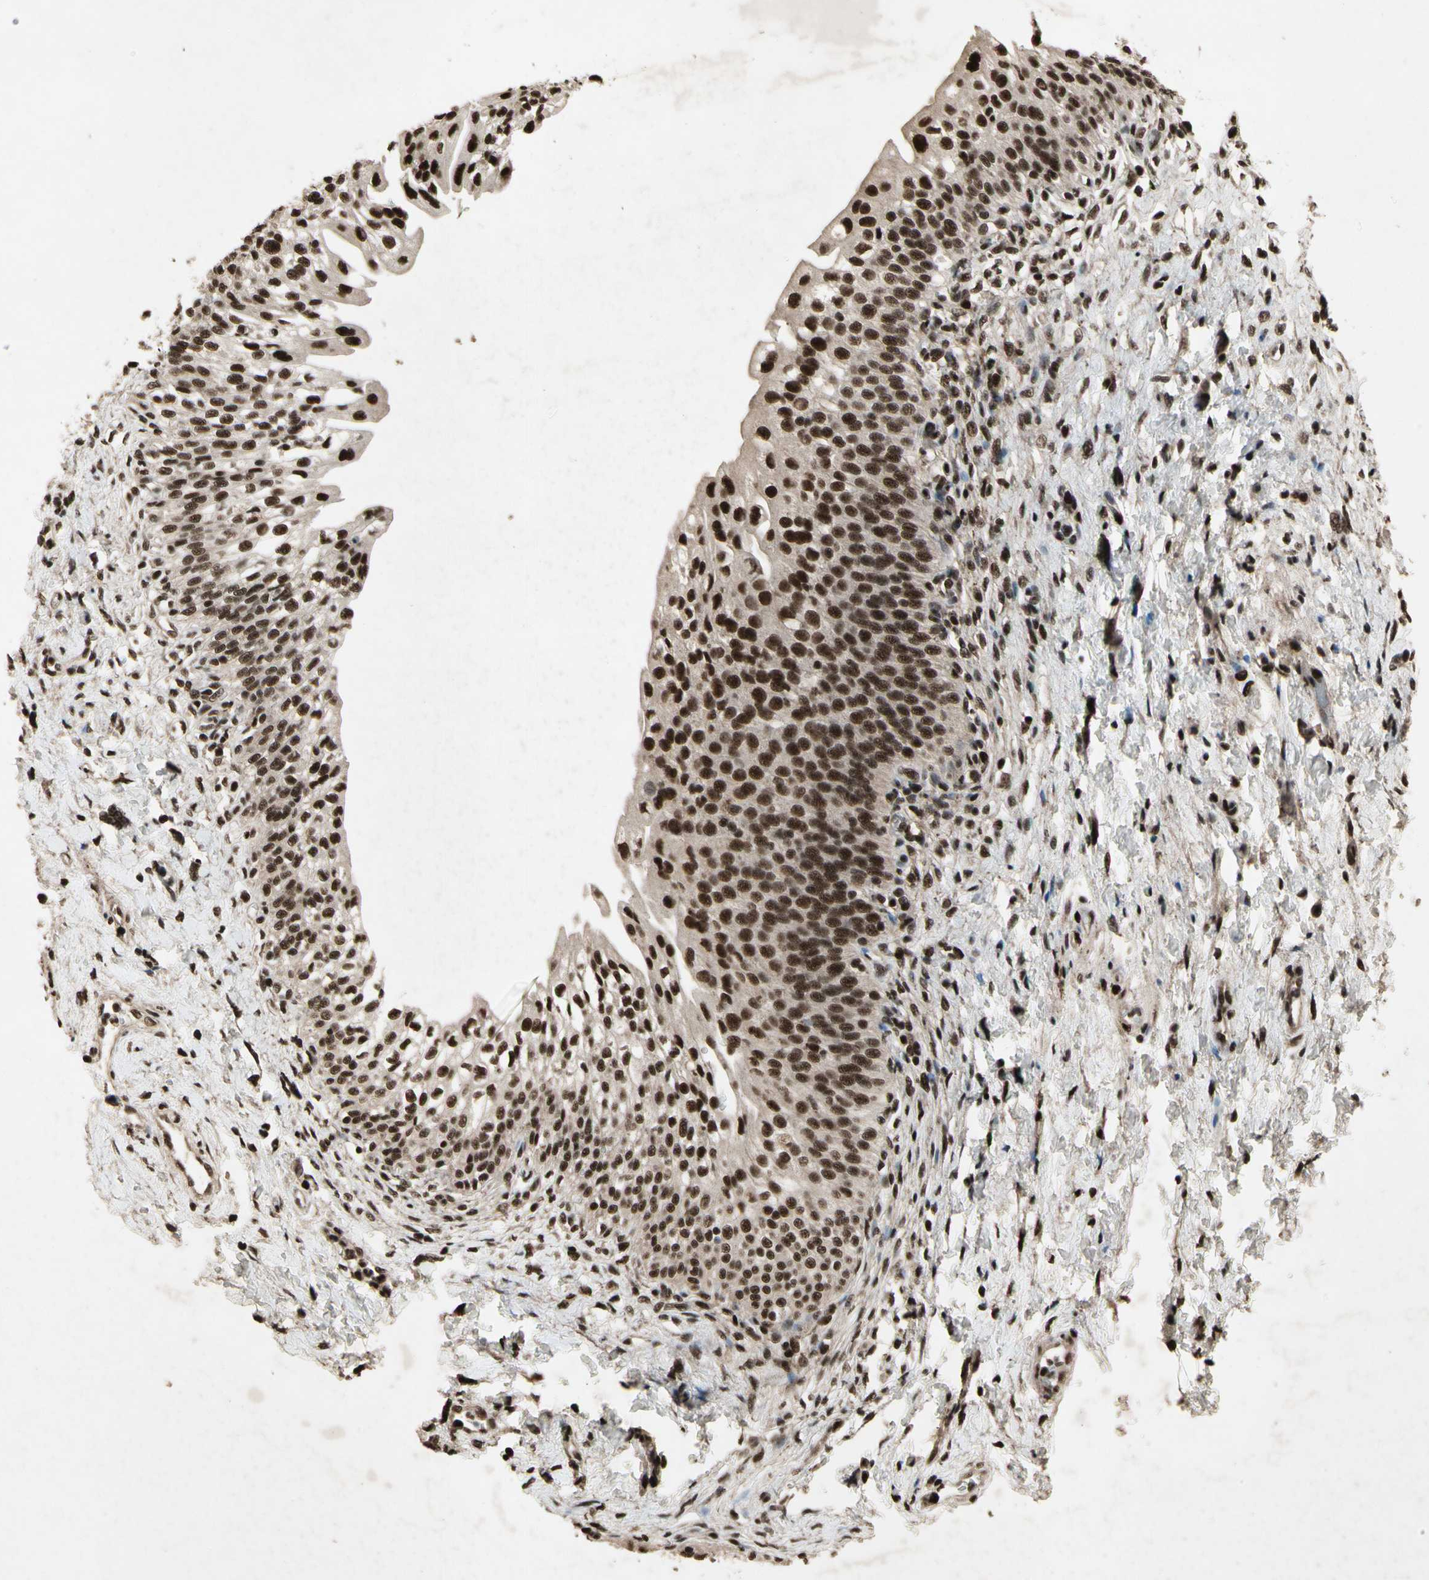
{"staining": {"intensity": "strong", "quantity": ">75%", "location": "cytoplasmic/membranous,nuclear"}, "tissue": "urinary bladder", "cell_type": "Urothelial cells", "image_type": "normal", "snomed": [{"axis": "morphology", "description": "Normal tissue, NOS"}, {"axis": "topography", "description": "Urinary bladder"}], "caption": "IHC of unremarkable human urinary bladder displays high levels of strong cytoplasmic/membranous,nuclear expression in approximately >75% of urothelial cells. The protein is stained brown, and the nuclei are stained in blue (DAB IHC with brightfield microscopy, high magnification).", "gene": "TBX2", "patient": {"sex": "male", "age": 55}}